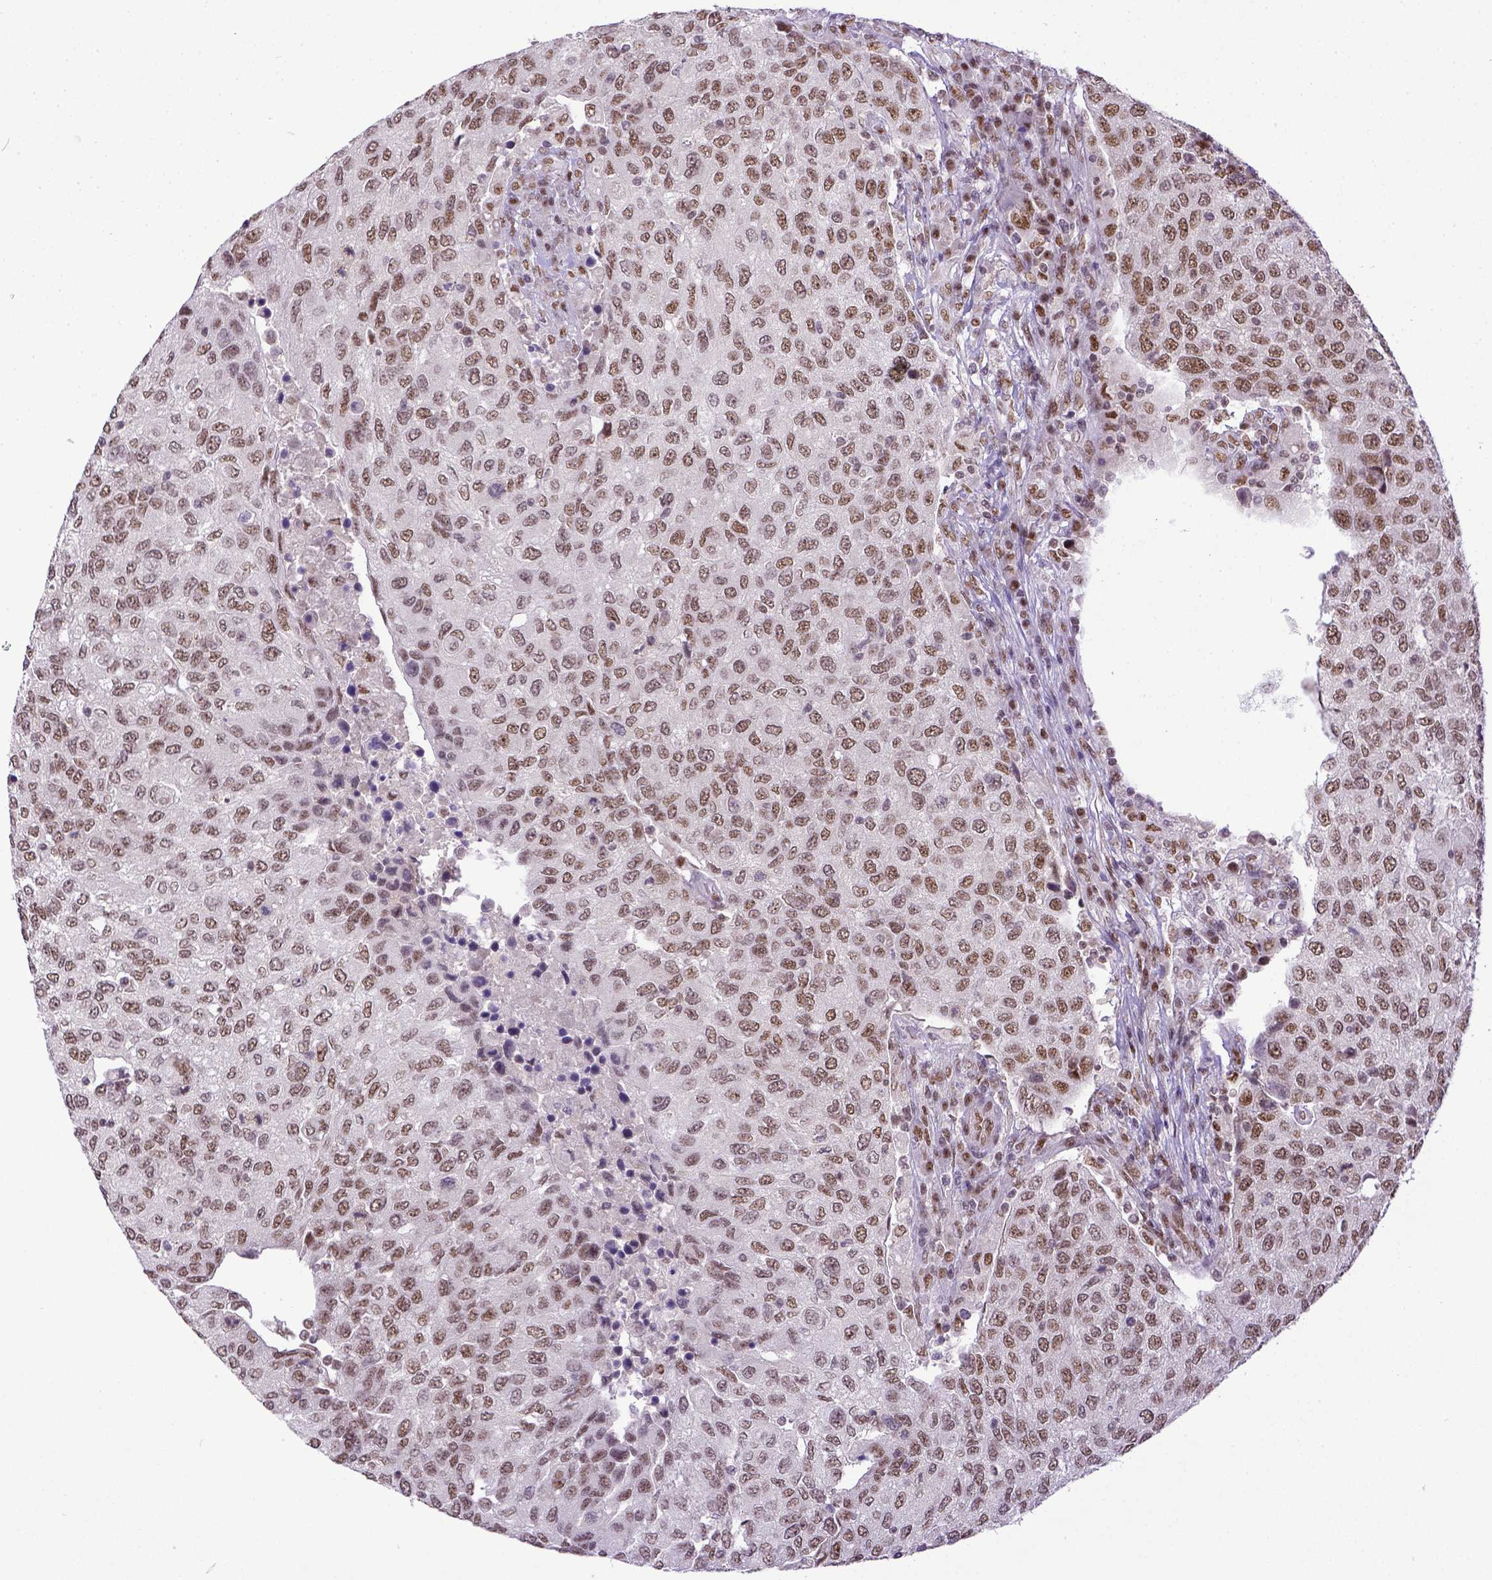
{"staining": {"intensity": "weak", "quantity": ">75%", "location": "nuclear"}, "tissue": "urothelial cancer", "cell_type": "Tumor cells", "image_type": "cancer", "snomed": [{"axis": "morphology", "description": "Urothelial carcinoma, High grade"}, {"axis": "topography", "description": "Urinary bladder"}], "caption": "Weak nuclear expression for a protein is appreciated in about >75% of tumor cells of urothelial cancer using immunohistochemistry.", "gene": "ERCC1", "patient": {"sex": "female", "age": 78}}